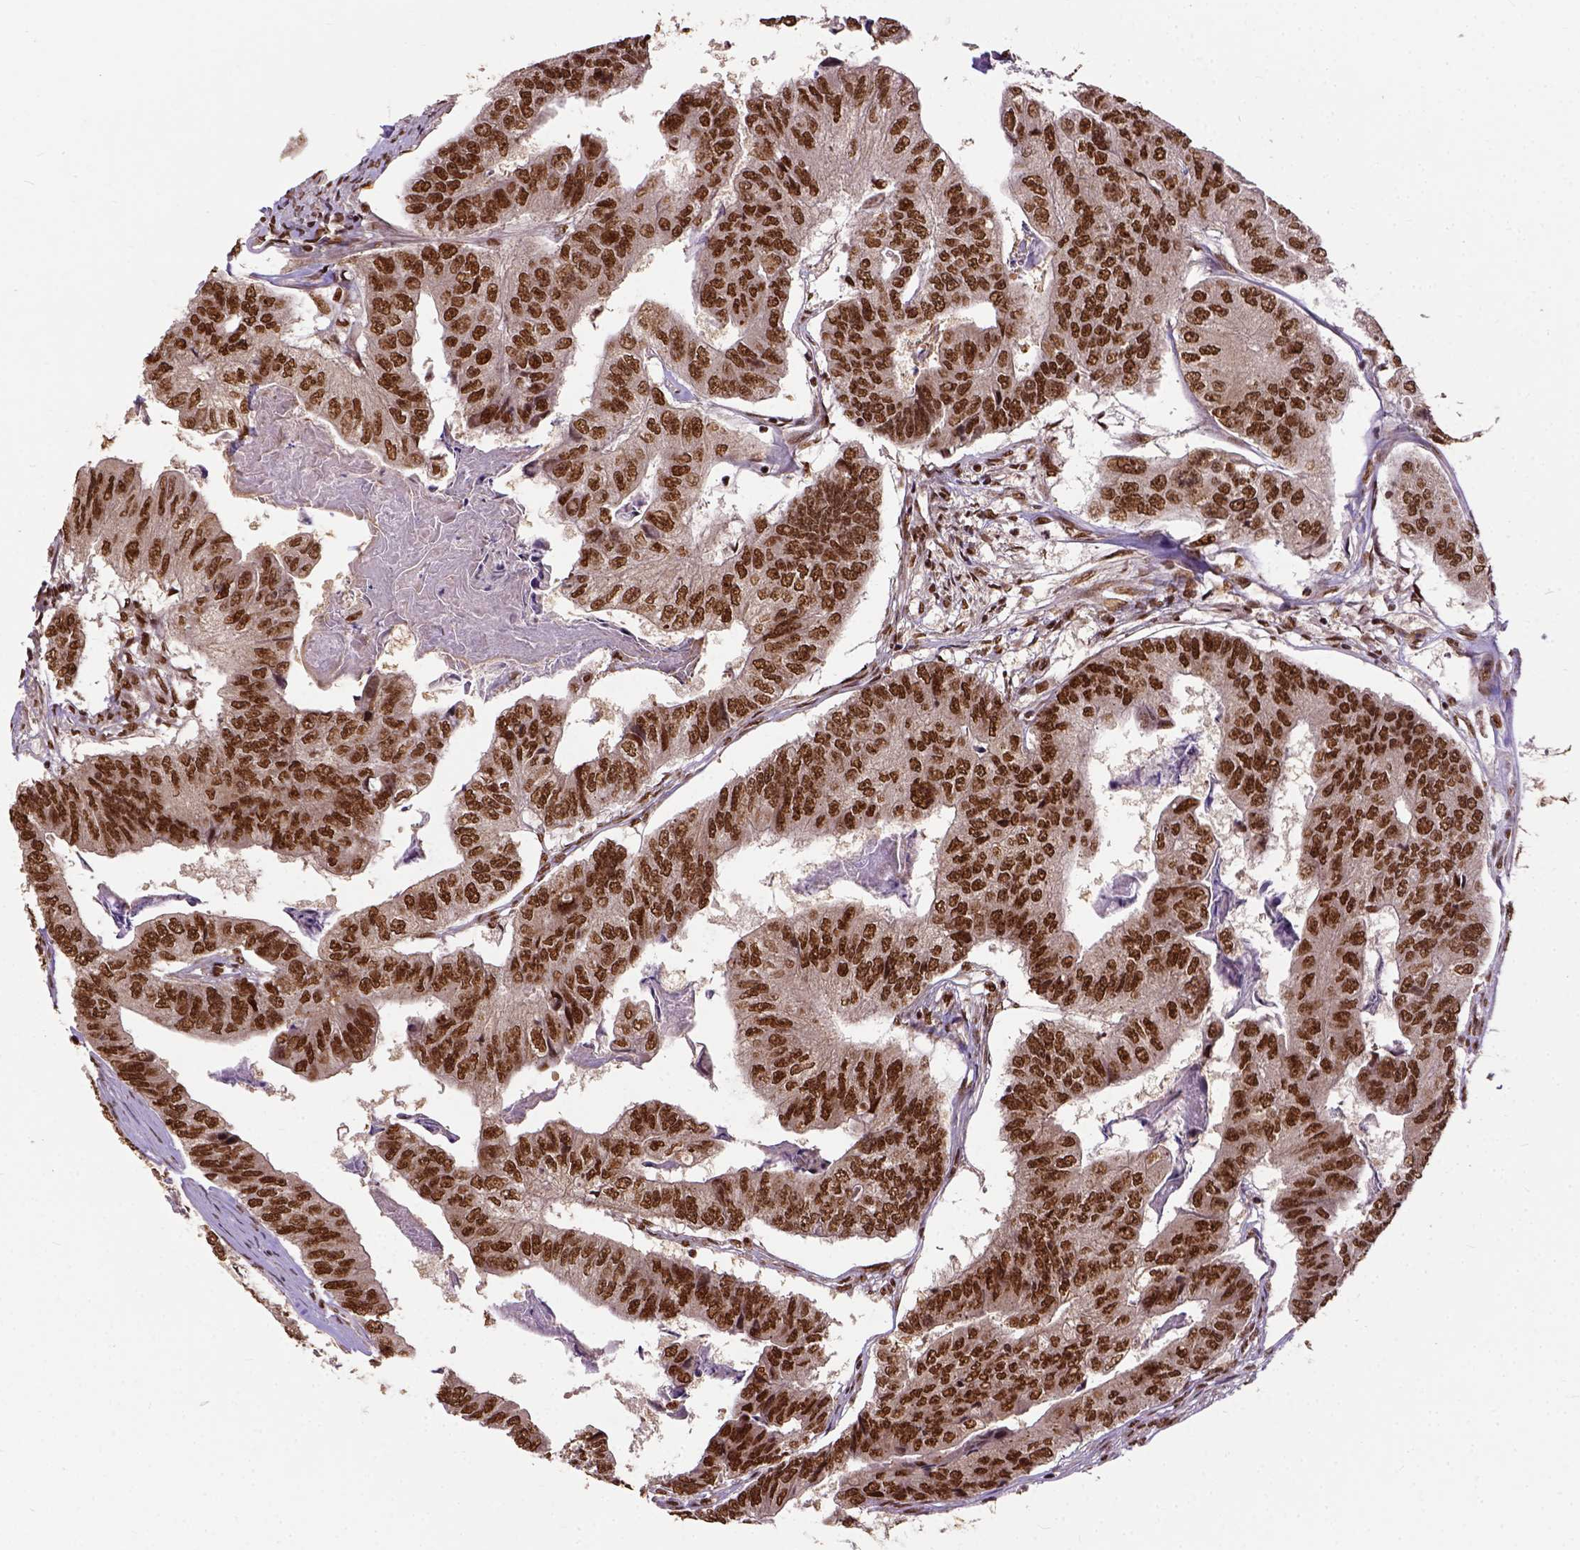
{"staining": {"intensity": "moderate", "quantity": ">75%", "location": "nuclear"}, "tissue": "colorectal cancer", "cell_type": "Tumor cells", "image_type": "cancer", "snomed": [{"axis": "morphology", "description": "Adenocarcinoma, NOS"}, {"axis": "topography", "description": "Colon"}], "caption": "Moderate nuclear protein positivity is present in about >75% of tumor cells in colorectal cancer. (brown staining indicates protein expression, while blue staining denotes nuclei).", "gene": "NACC1", "patient": {"sex": "female", "age": 67}}